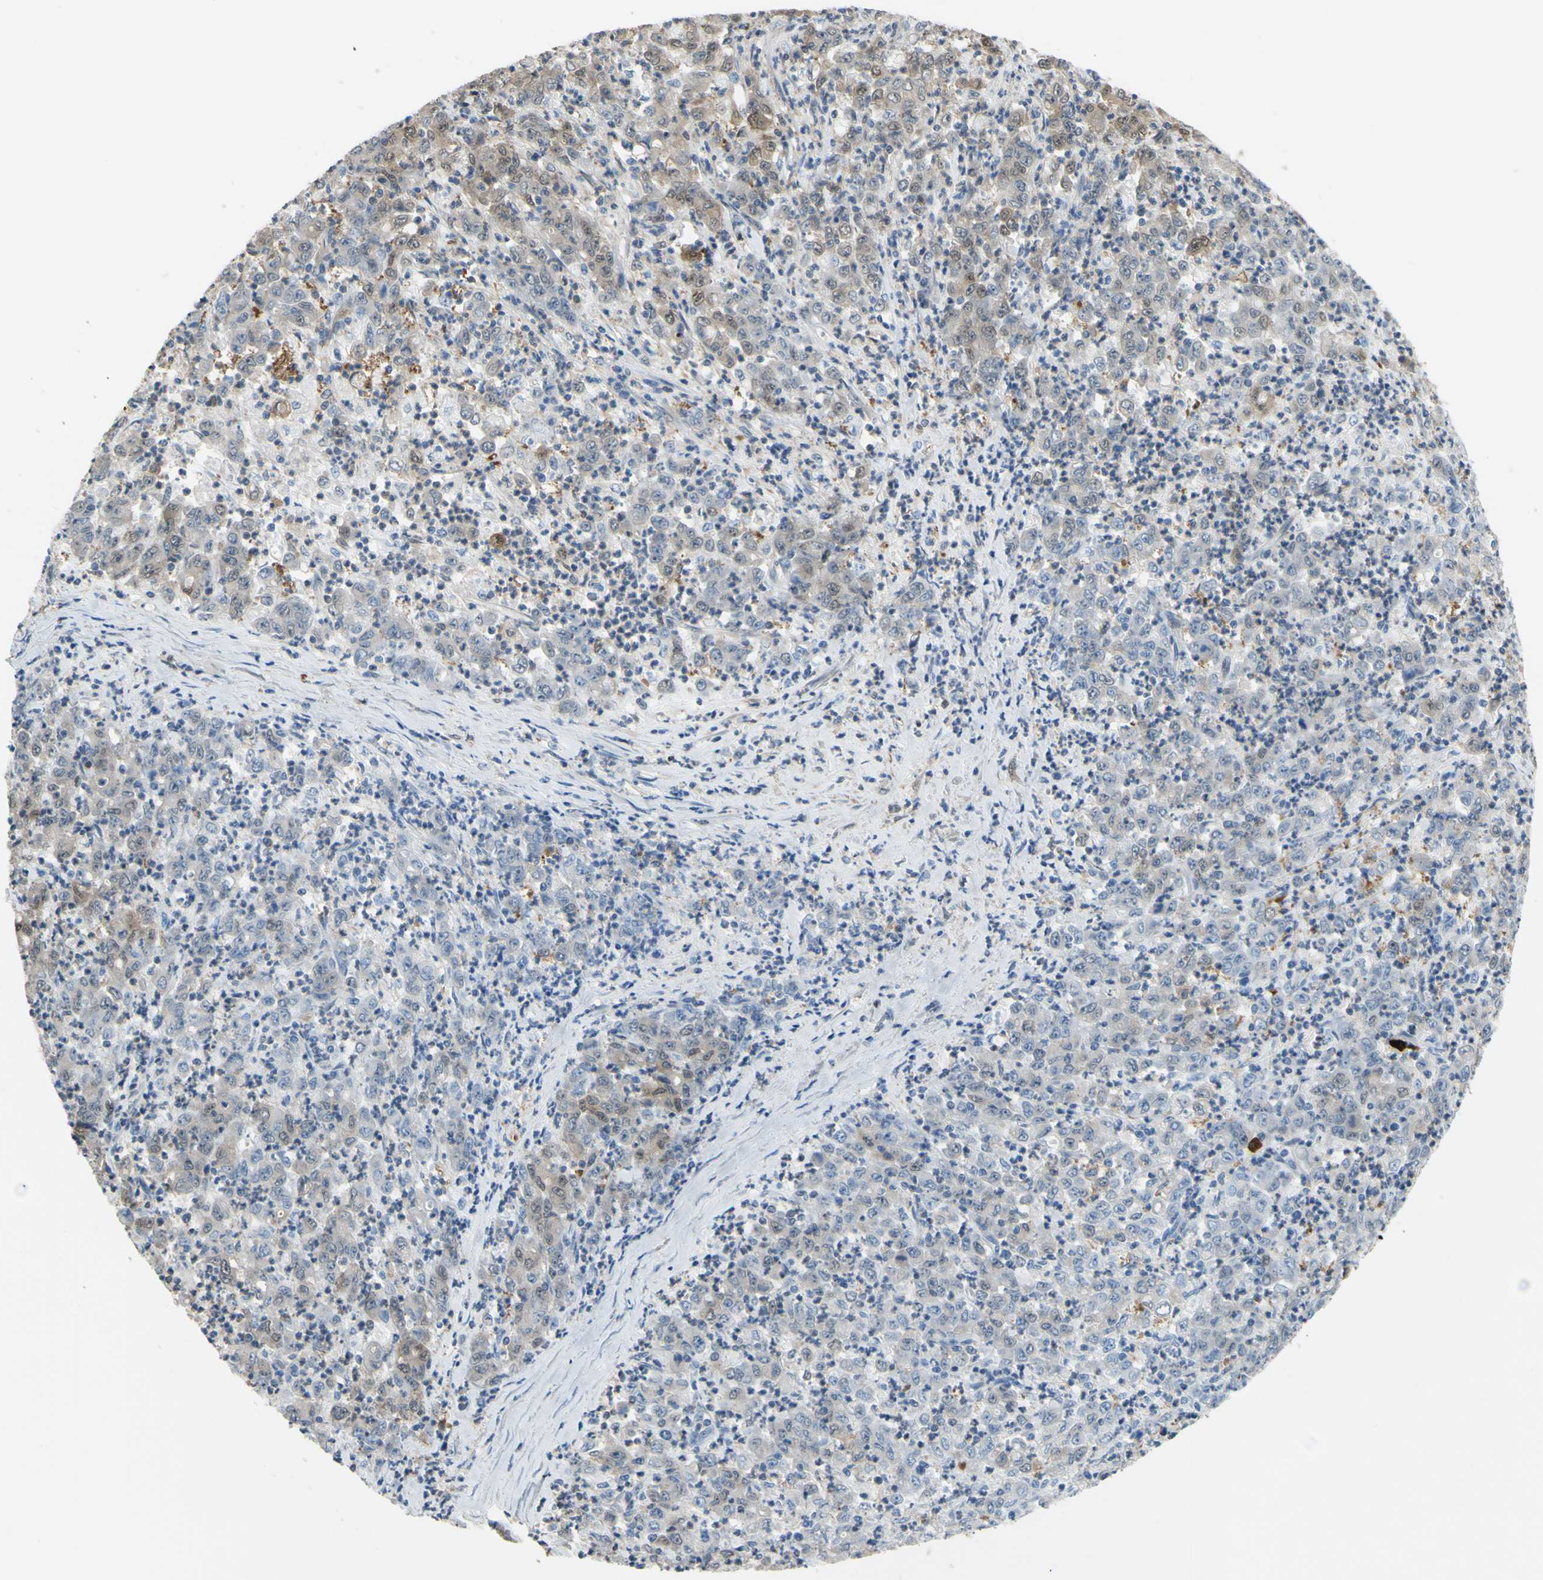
{"staining": {"intensity": "moderate", "quantity": "25%-75%", "location": "cytoplasmic/membranous"}, "tissue": "stomach cancer", "cell_type": "Tumor cells", "image_type": "cancer", "snomed": [{"axis": "morphology", "description": "Adenocarcinoma, NOS"}, {"axis": "topography", "description": "Stomach, lower"}], "caption": "A micrograph showing moderate cytoplasmic/membranous positivity in approximately 25%-75% of tumor cells in stomach adenocarcinoma, as visualized by brown immunohistochemical staining.", "gene": "UPK3B", "patient": {"sex": "female", "age": 71}}